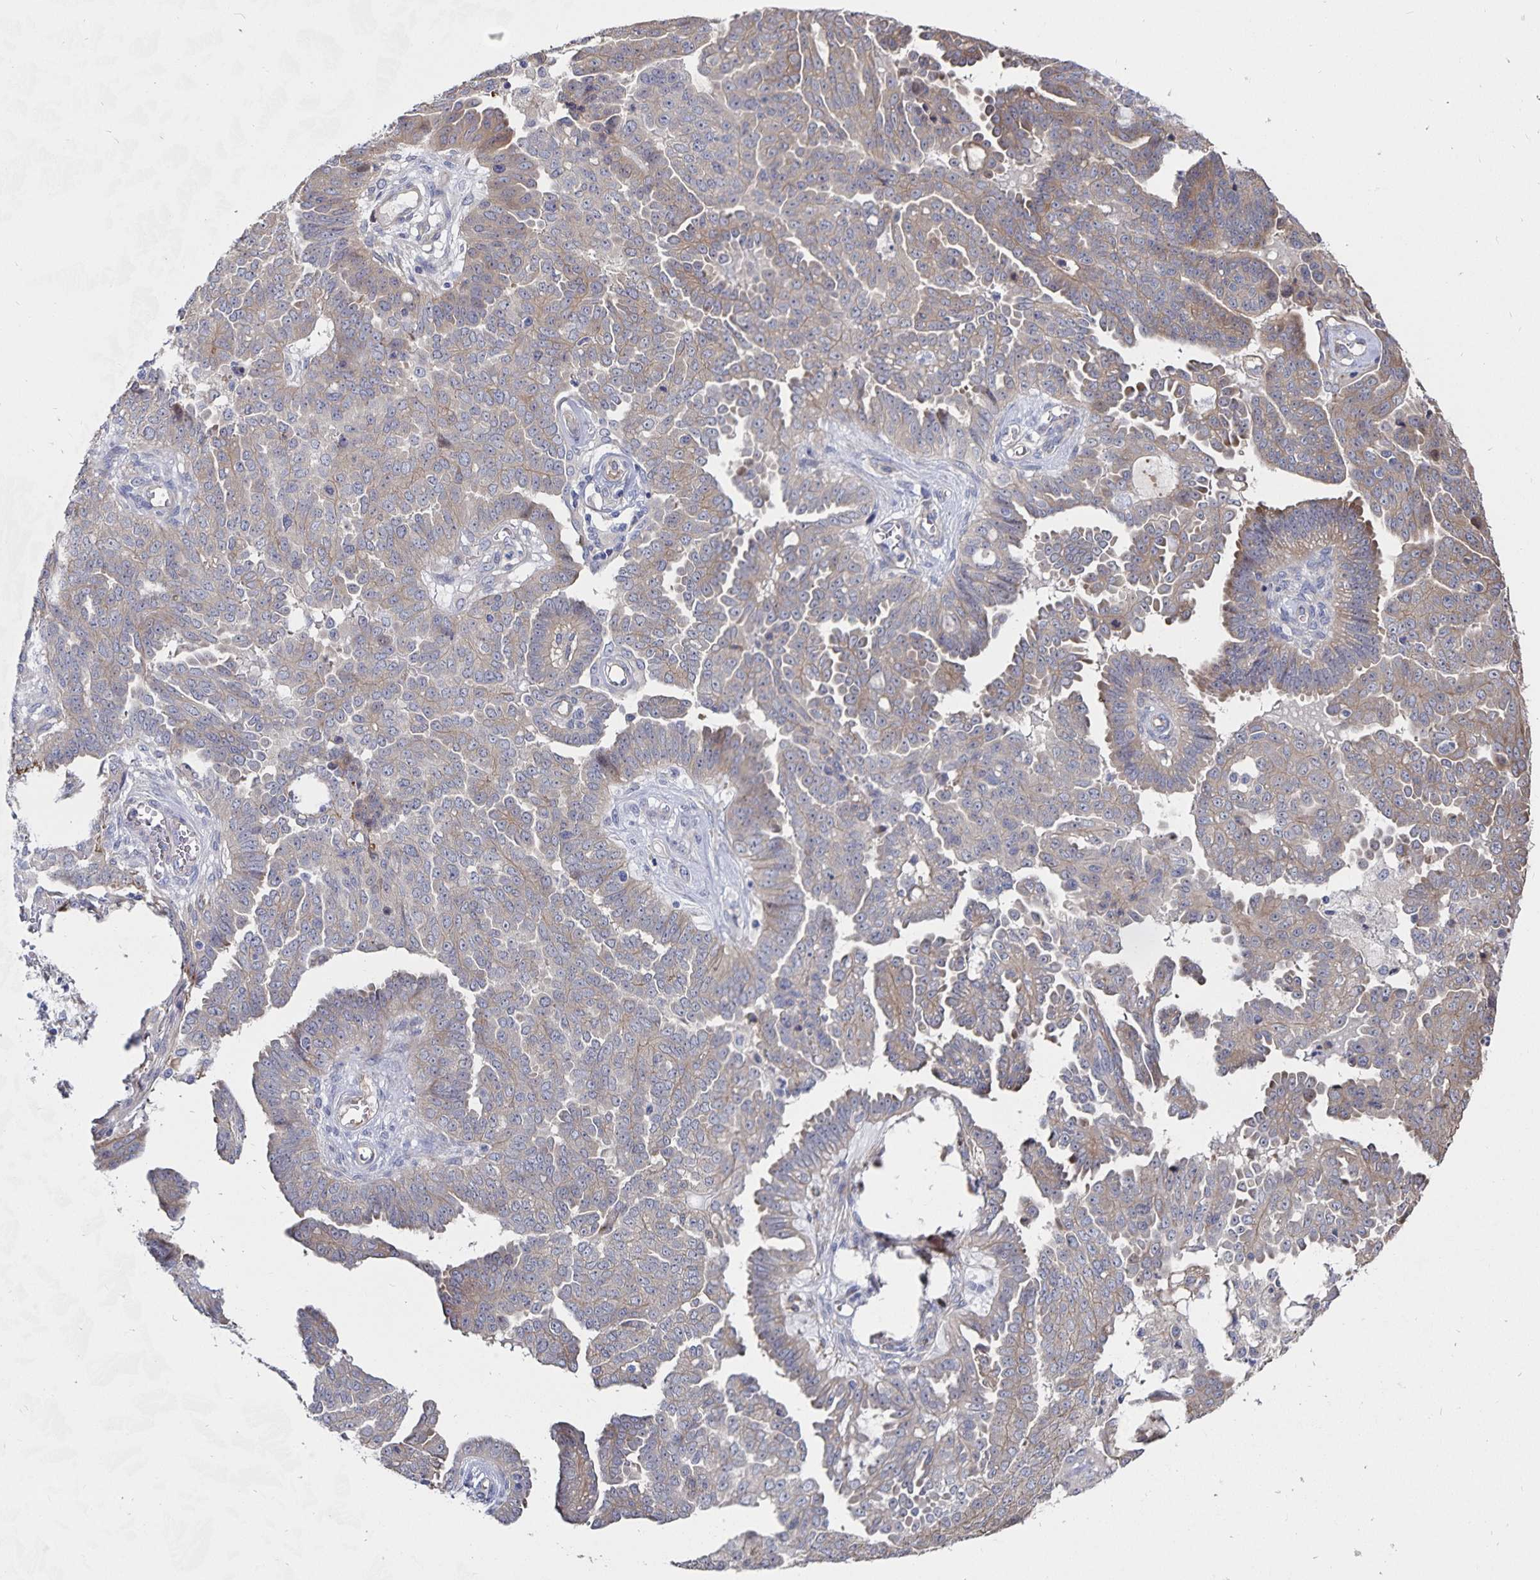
{"staining": {"intensity": "weak", "quantity": "25%-75%", "location": "cytoplasmic/membranous"}, "tissue": "ovarian cancer", "cell_type": "Tumor cells", "image_type": "cancer", "snomed": [{"axis": "morphology", "description": "Cystadenocarcinoma, serous, NOS"}, {"axis": "topography", "description": "Ovary"}], "caption": "Protein positivity by immunohistochemistry displays weak cytoplasmic/membranous expression in about 25%-75% of tumor cells in ovarian cancer.", "gene": "SSTR1", "patient": {"sex": "female", "age": 71}}